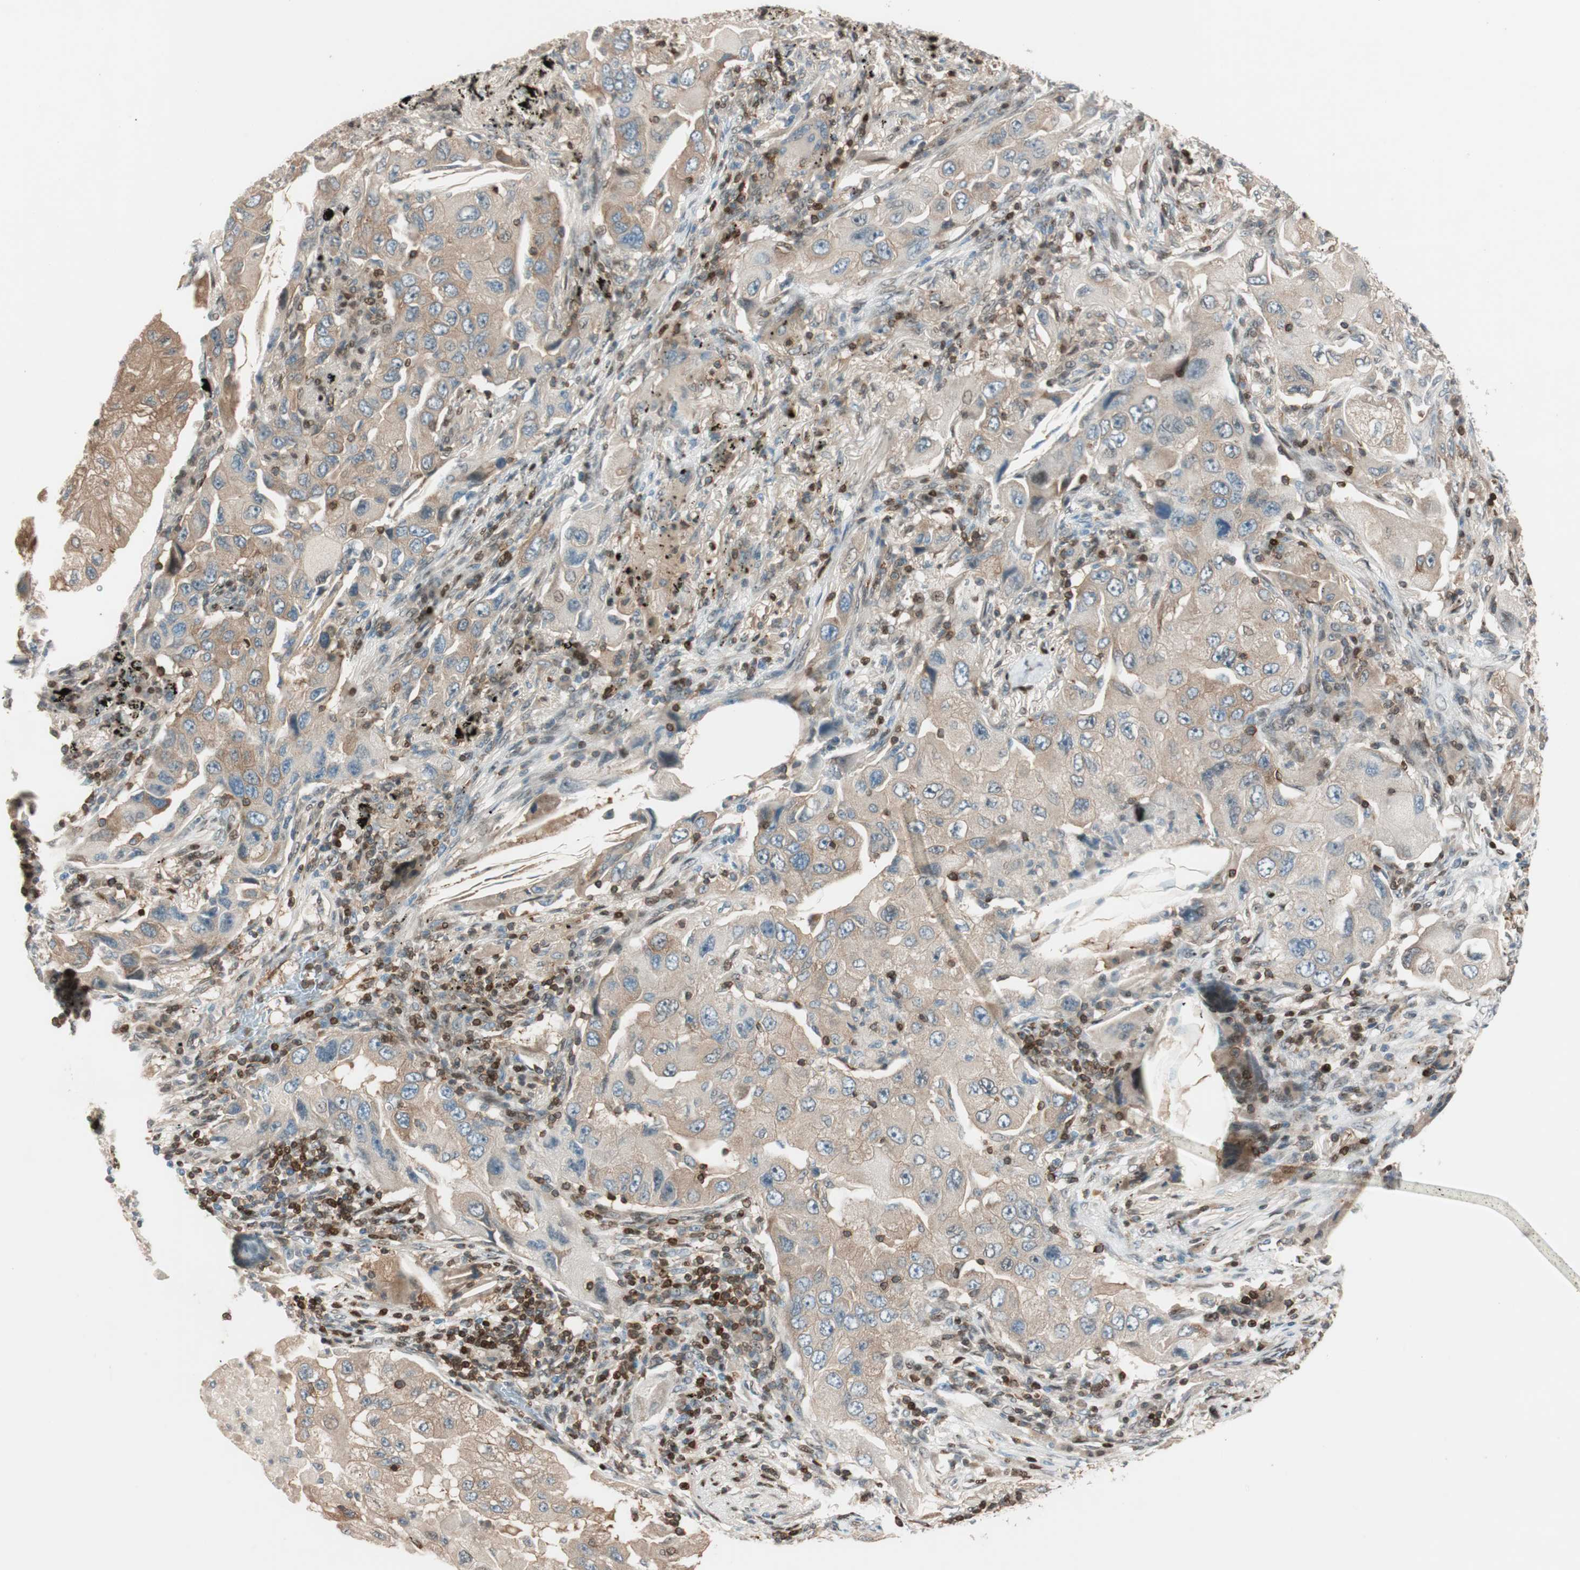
{"staining": {"intensity": "moderate", "quantity": ">75%", "location": "cytoplasmic/membranous"}, "tissue": "lung cancer", "cell_type": "Tumor cells", "image_type": "cancer", "snomed": [{"axis": "morphology", "description": "Adenocarcinoma, NOS"}, {"axis": "topography", "description": "Lung"}], "caption": "A histopathology image showing moderate cytoplasmic/membranous positivity in approximately >75% of tumor cells in lung cancer, as visualized by brown immunohistochemical staining.", "gene": "BIN1", "patient": {"sex": "female", "age": 65}}